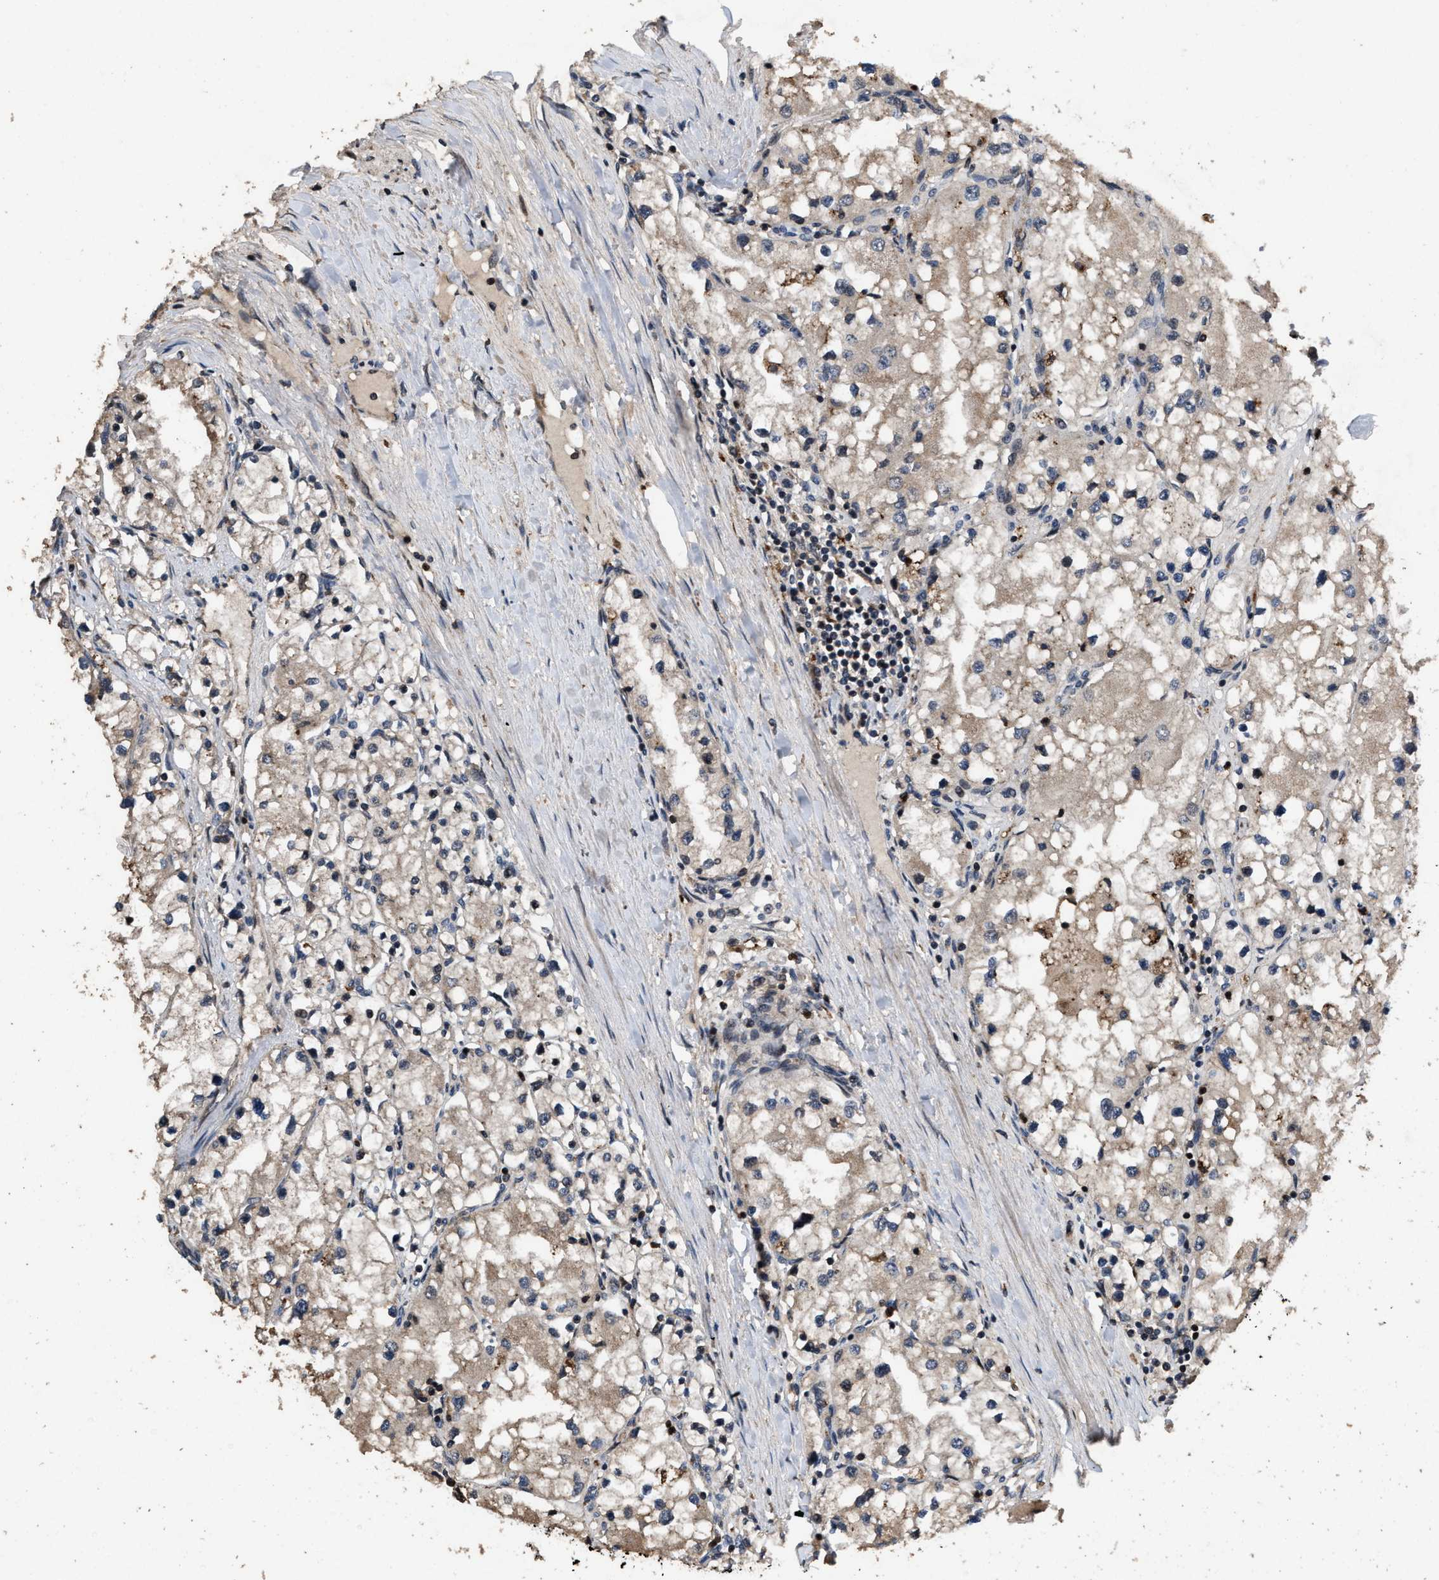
{"staining": {"intensity": "weak", "quantity": "<25%", "location": "cytoplasmic/membranous"}, "tissue": "renal cancer", "cell_type": "Tumor cells", "image_type": "cancer", "snomed": [{"axis": "morphology", "description": "Adenocarcinoma, NOS"}, {"axis": "topography", "description": "Kidney"}], "caption": "Tumor cells are negative for protein expression in human renal cancer.", "gene": "HAUS6", "patient": {"sex": "male", "age": 68}}